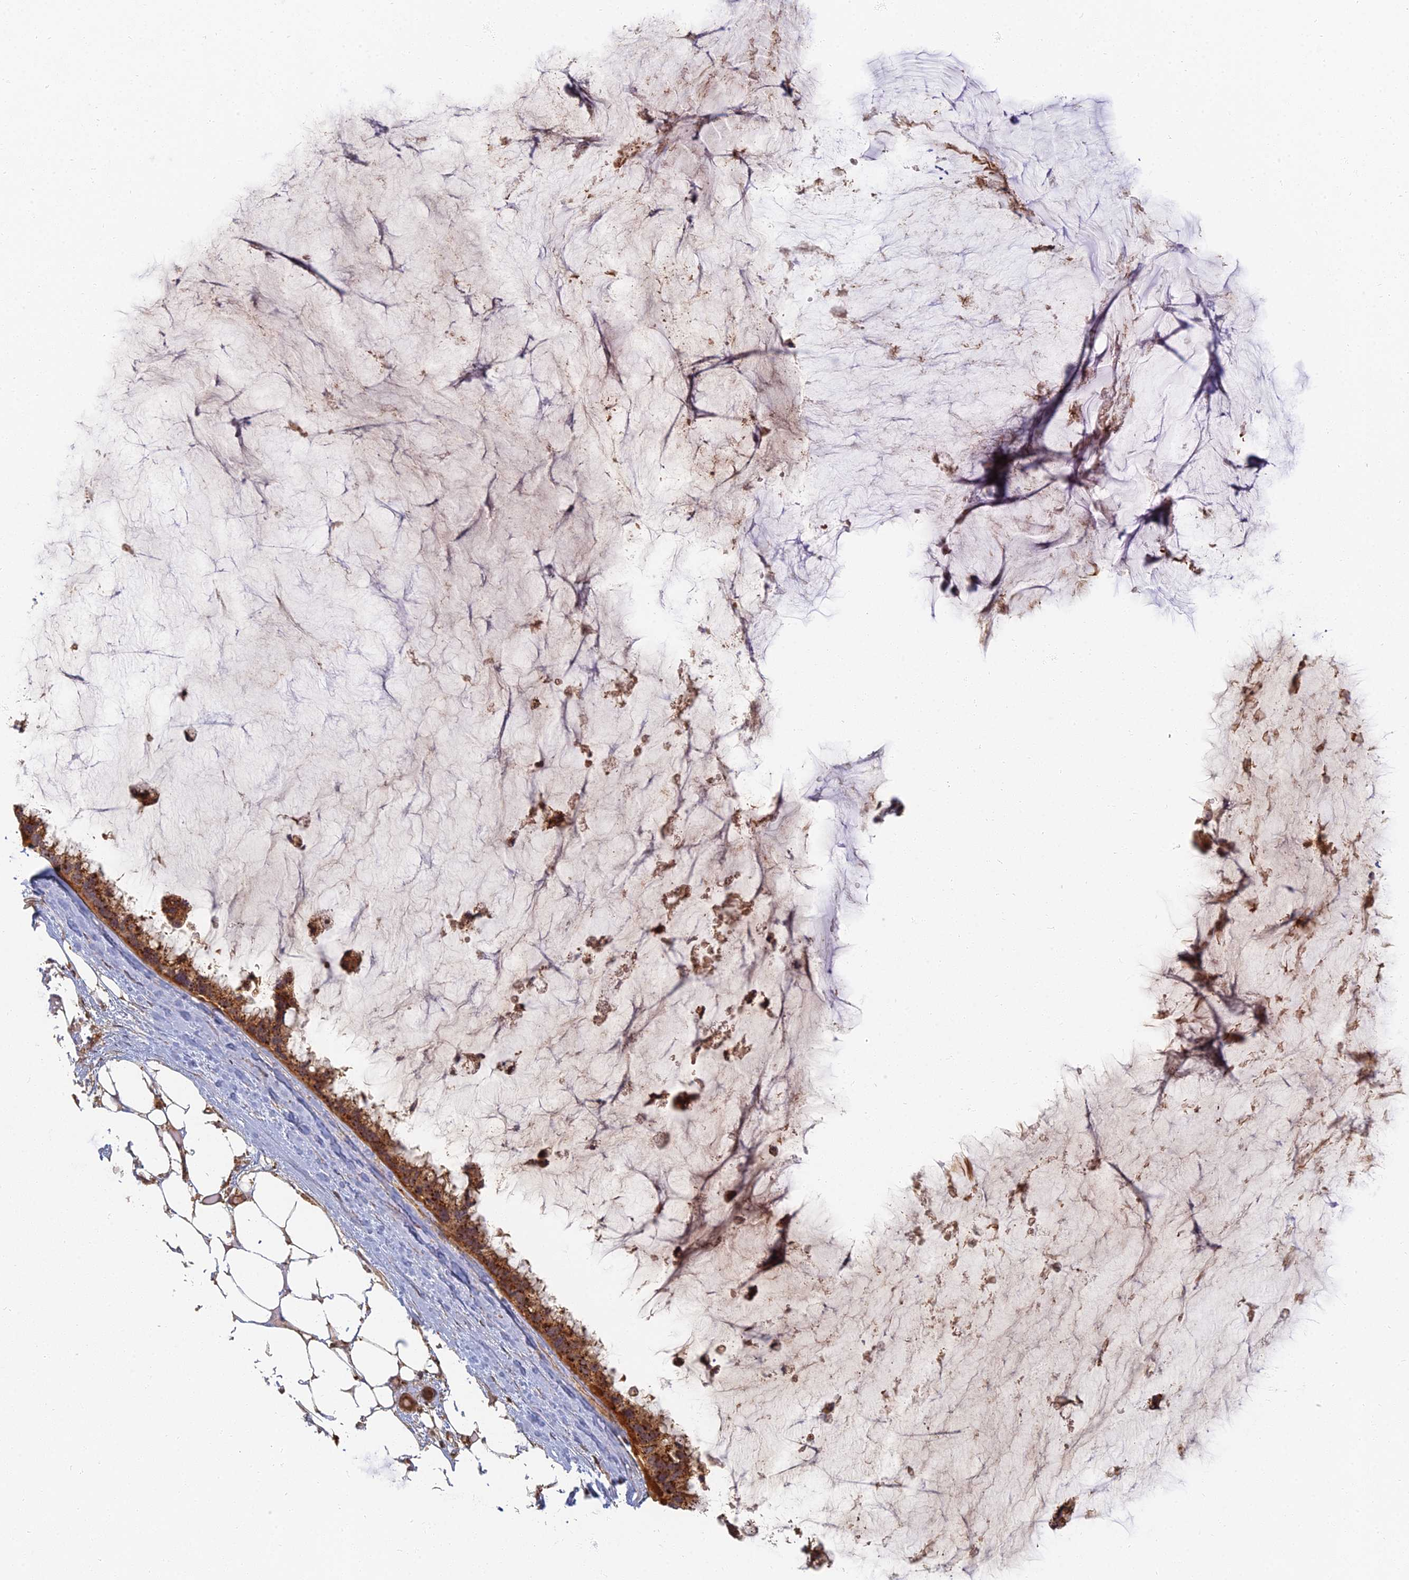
{"staining": {"intensity": "strong", "quantity": ">75%", "location": "cytoplasmic/membranous"}, "tissue": "ovarian cancer", "cell_type": "Tumor cells", "image_type": "cancer", "snomed": [{"axis": "morphology", "description": "Cystadenocarcinoma, mucinous, NOS"}, {"axis": "topography", "description": "Ovary"}], "caption": "Ovarian mucinous cystadenocarcinoma was stained to show a protein in brown. There is high levels of strong cytoplasmic/membranous staining in approximately >75% of tumor cells. (IHC, brightfield microscopy, high magnification).", "gene": "INO80D", "patient": {"sex": "female", "age": 39}}